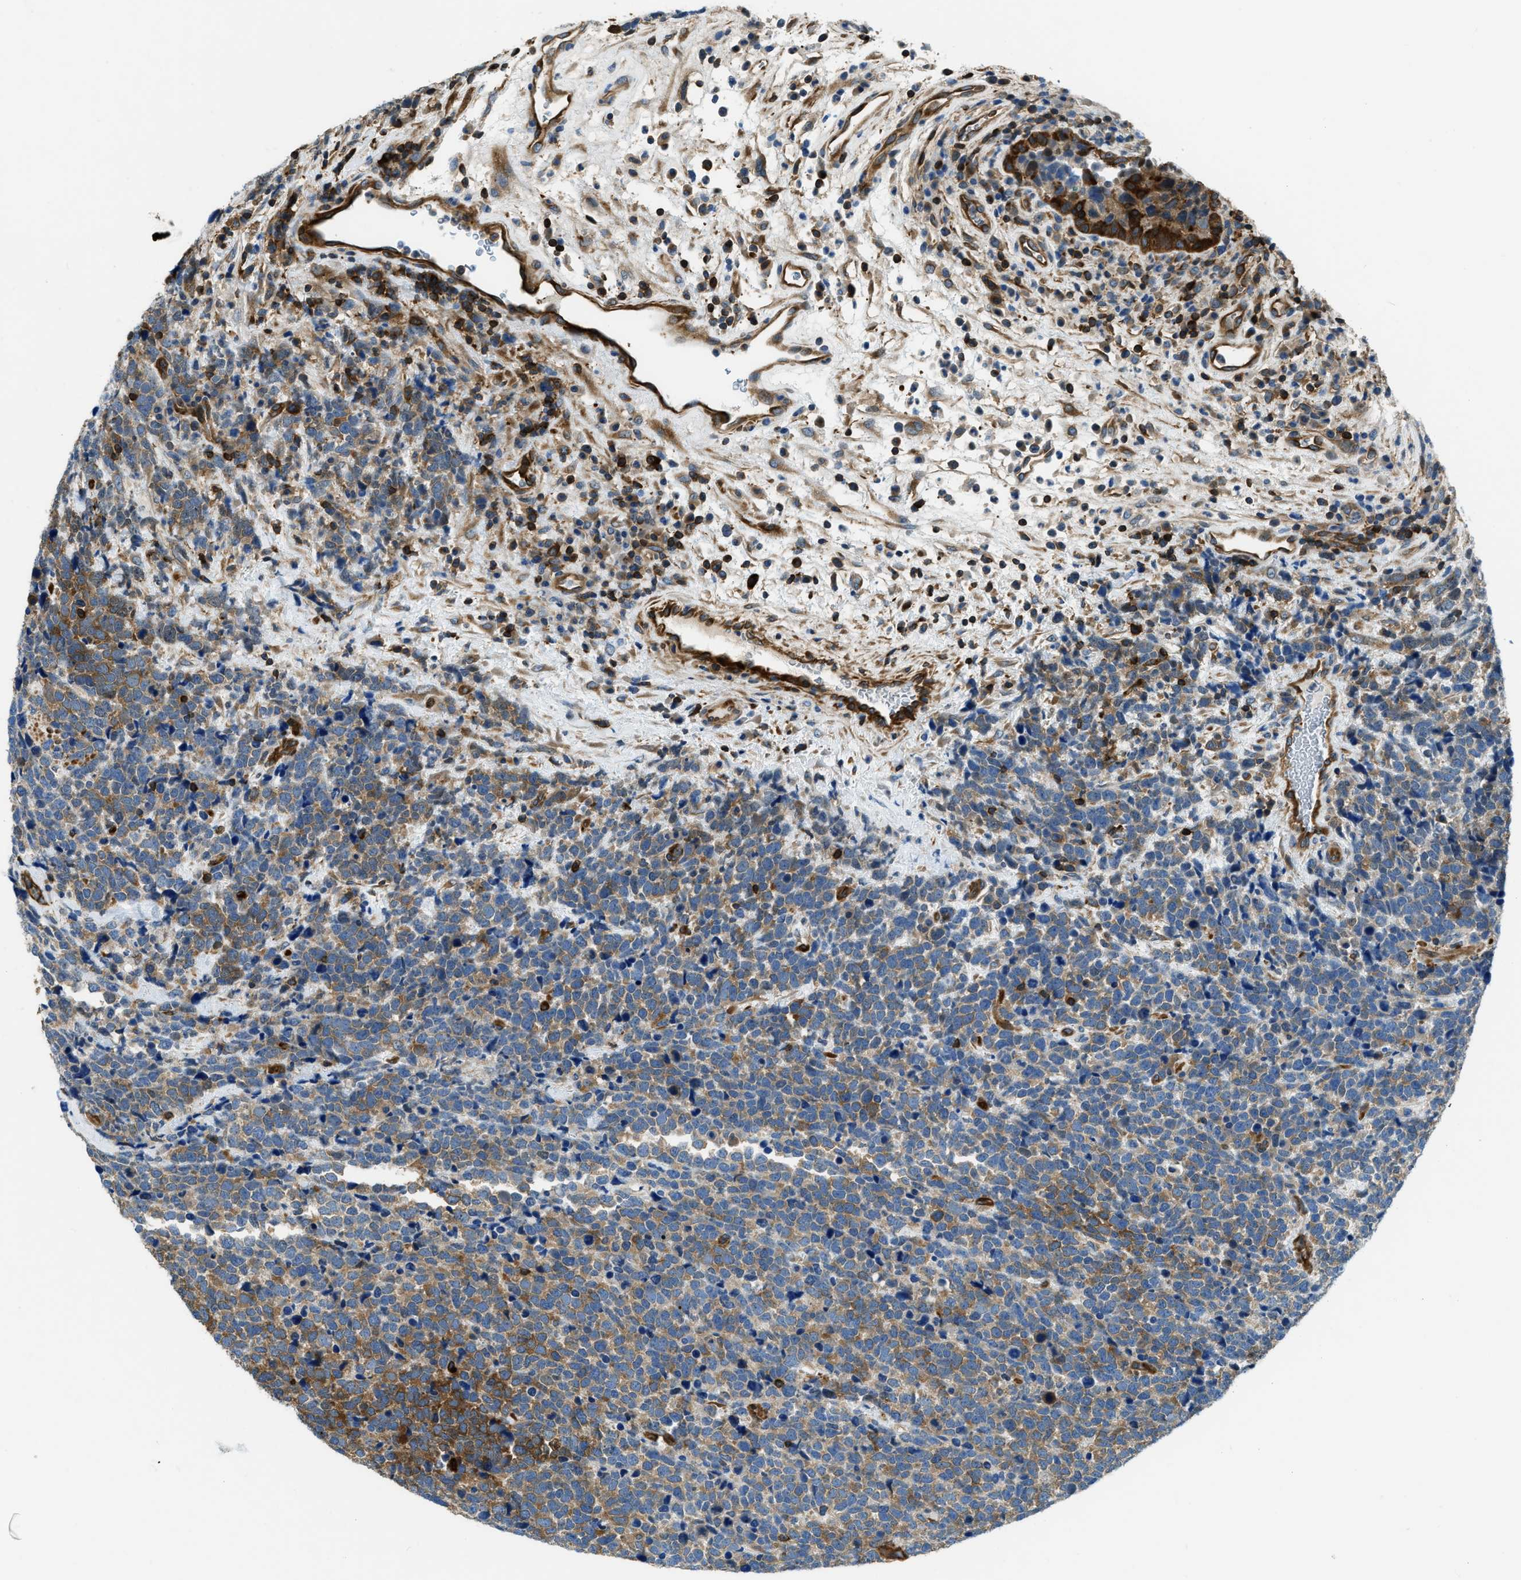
{"staining": {"intensity": "moderate", "quantity": "25%-75%", "location": "cytoplasmic/membranous"}, "tissue": "urothelial cancer", "cell_type": "Tumor cells", "image_type": "cancer", "snomed": [{"axis": "morphology", "description": "Urothelial carcinoma, High grade"}, {"axis": "topography", "description": "Urinary bladder"}], "caption": "Tumor cells demonstrate medium levels of moderate cytoplasmic/membranous staining in approximately 25%-75% of cells in human high-grade urothelial carcinoma. (DAB (3,3'-diaminobenzidine) IHC, brown staining for protein, blue staining for nuclei).", "gene": "PFKP", "patient": {"sex": "female", "age": 82}}